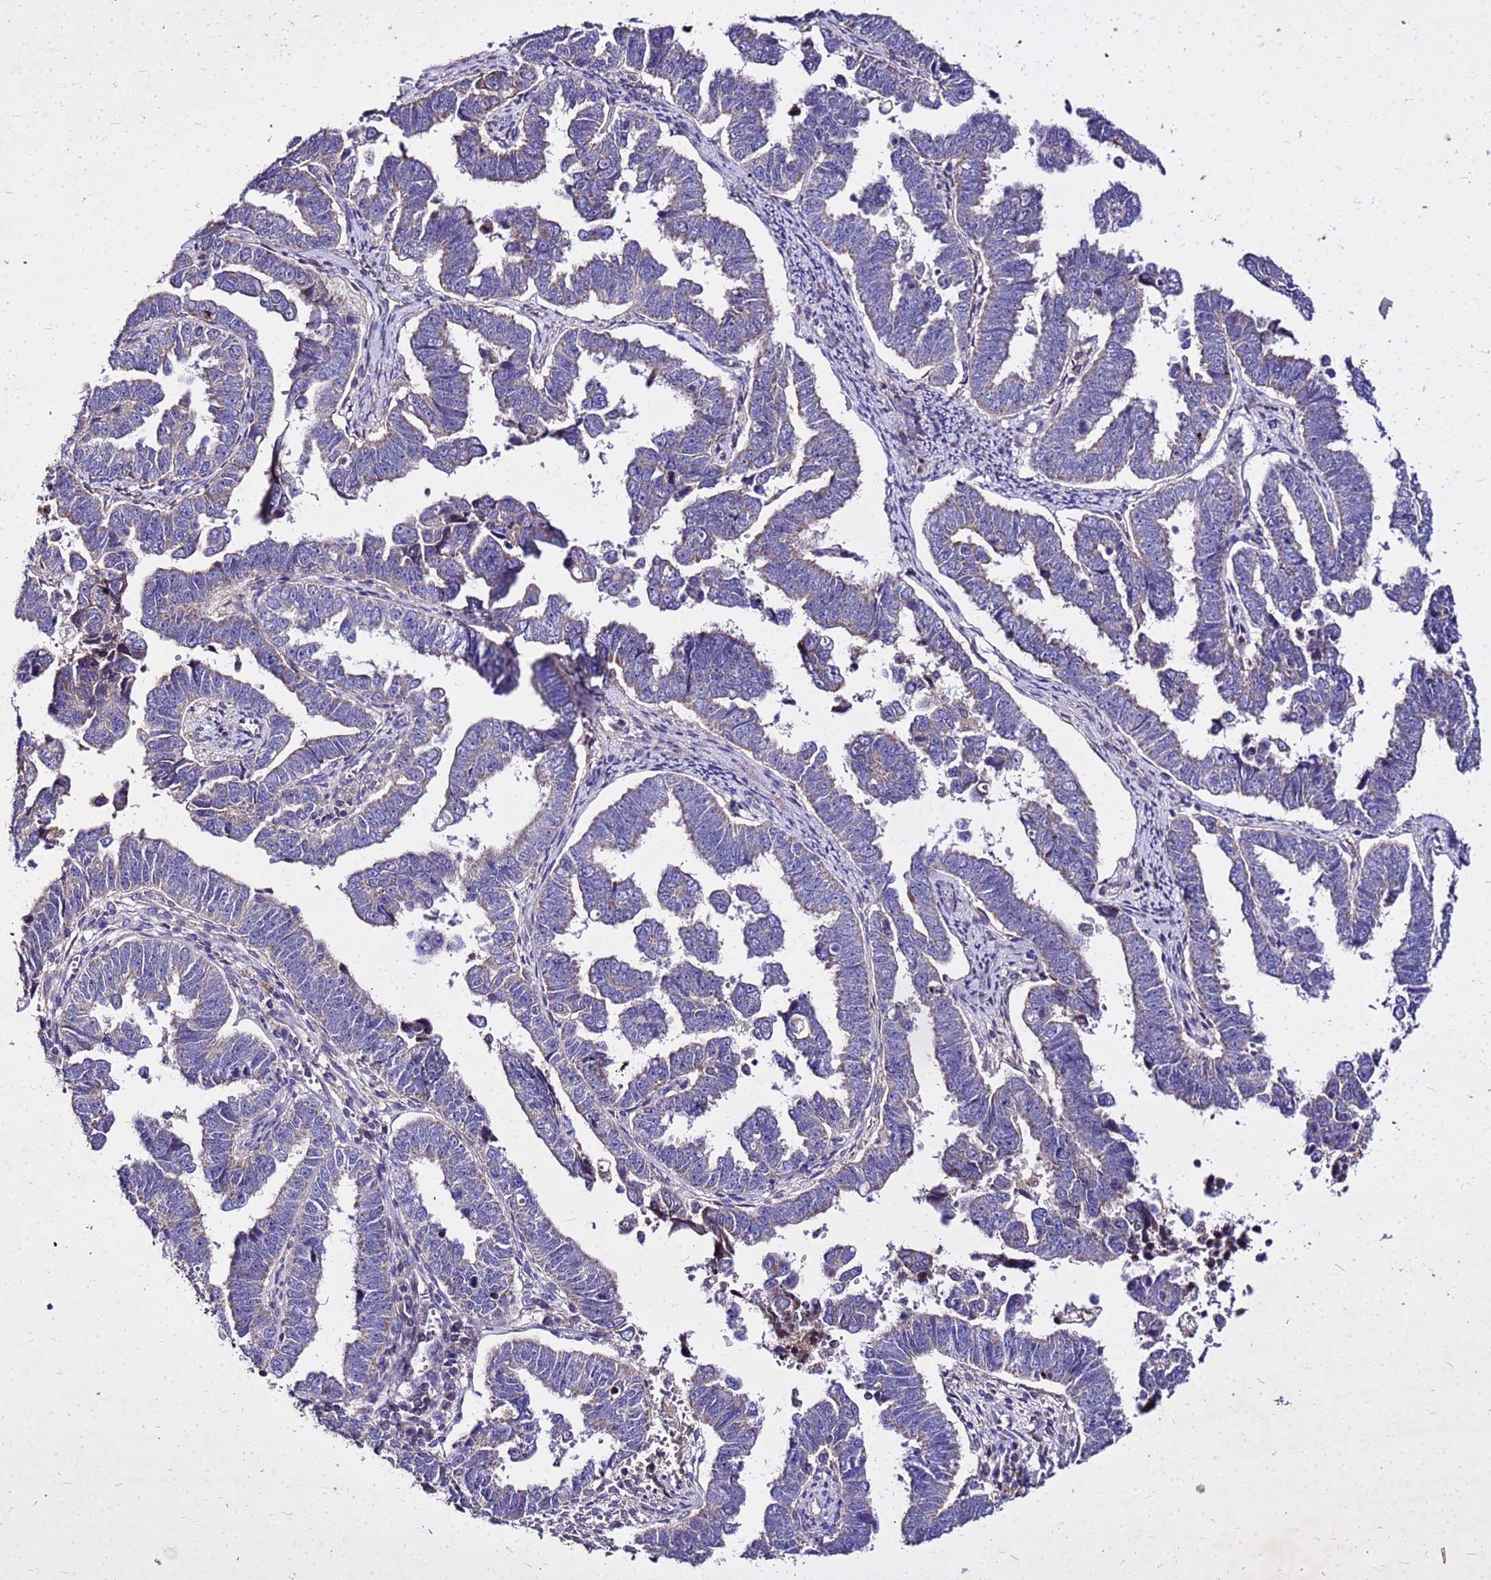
{"staining": {"intensity": "weak", "quantity": "<25%", "location": "cytoplasmic/membranous"}, "tissue": "endometrial cancer", "cell_type": "Tumor cells", "image_type": "cancer", "snomed": [{"axis": "morphology", "description": "Adenocarcinoma, NOS"}, {"axis": "topography", "description": "Endometrium"}], "caption": "Endometrial cancer (adenocarcinoma) was stained to show a protein in brown. There is no significant positivity in tumor cells.", "gene": "COX14", "patient": {"sex": "female", "age": 75}}